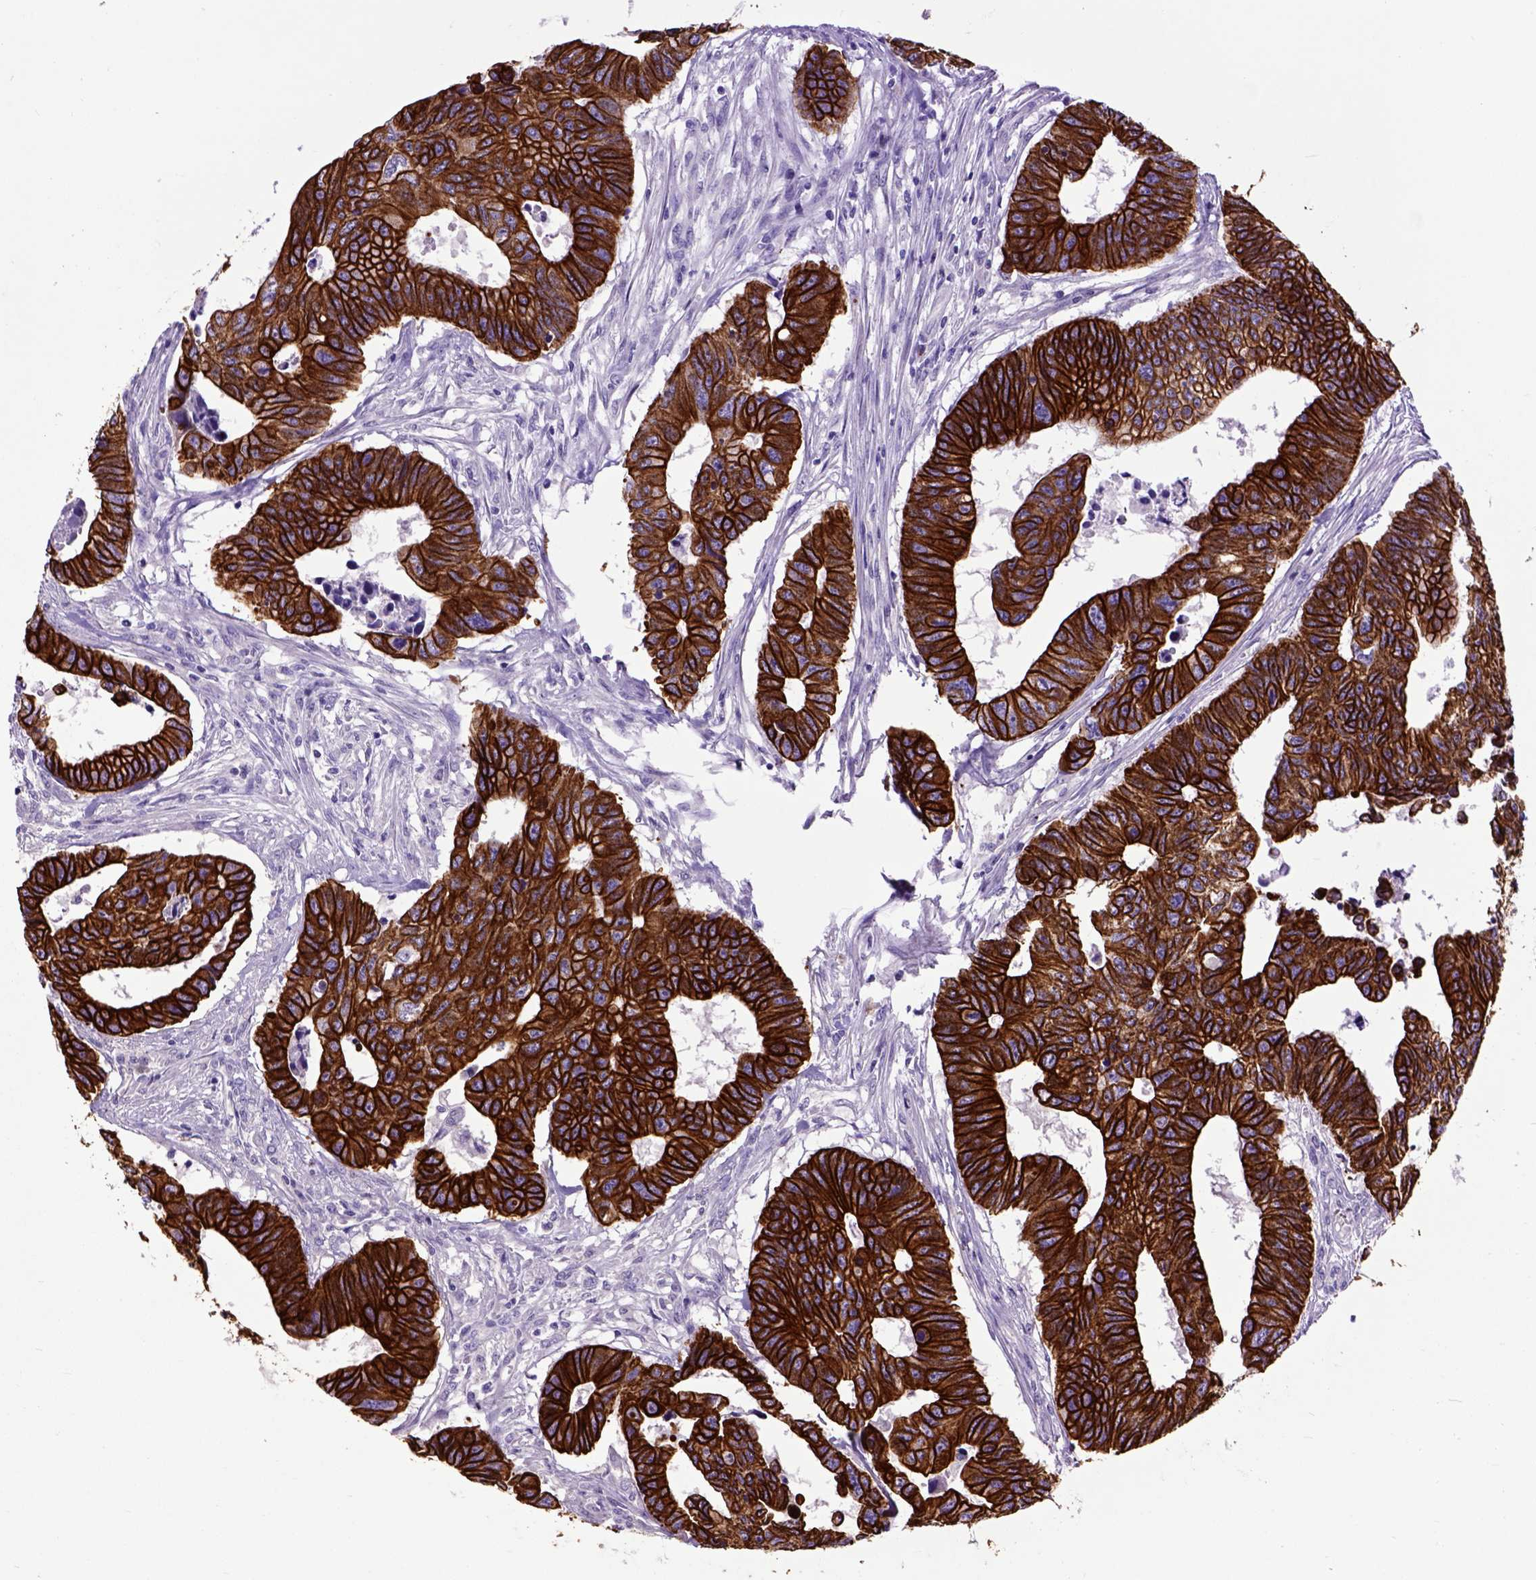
{"staining": {"intensity": "strong", "quantity": ">75%", "location": "cytoplasmic/membranous"}, "tissue": "colorectal cancer", "cell_type": "Tumor cells", "image_type": "cancer", "snomed": [{"axis": "morphology", "description": "Adenocarcinoma, NOS"}, {"axis": "topography", "description": "Rectum"}], "caption": "Tumor cells demonstrate strong cytoplasmic/membranous expression in approximately >75% of cells in adenocarcinoma (colorectal).", "gene": "RAB25", "patient": {"sex": "female", "age": 85}}